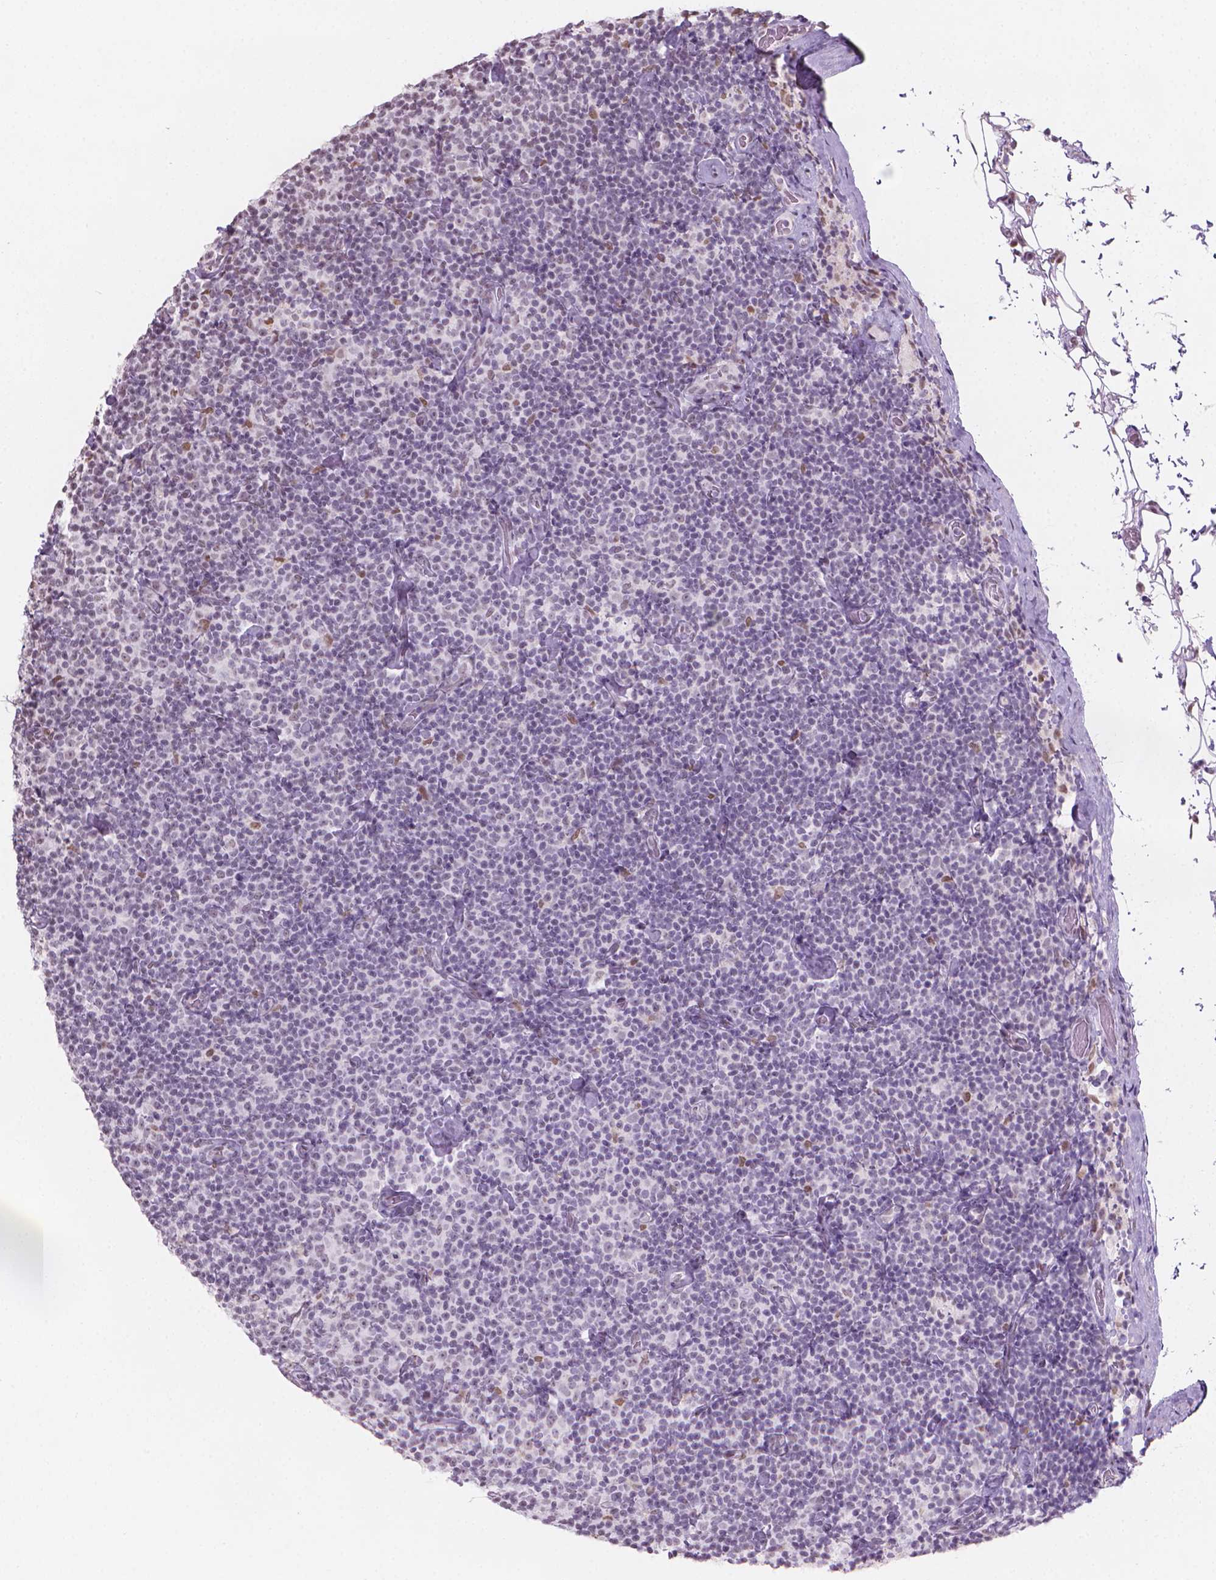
{"staining": {"intensity": "negative", "quantity": "none", "location": "none"}, "tissue": "lymphoma", "cell_type": "Tumor cells", "image_type": "cancer", "snomed": [{"axis": "morphology", "description": "Malignant lymphoma, non-Hodgkin's type, Low grade"}, {"axis": "topography", "description": "Lymph node"}], "caption": "Tumor cells show no significant staining in malignant lymphoma, non-Hodgkin's type (low-grade).", "gene": "PIAS2", "patient": {"sex": "male", "age": 81}}